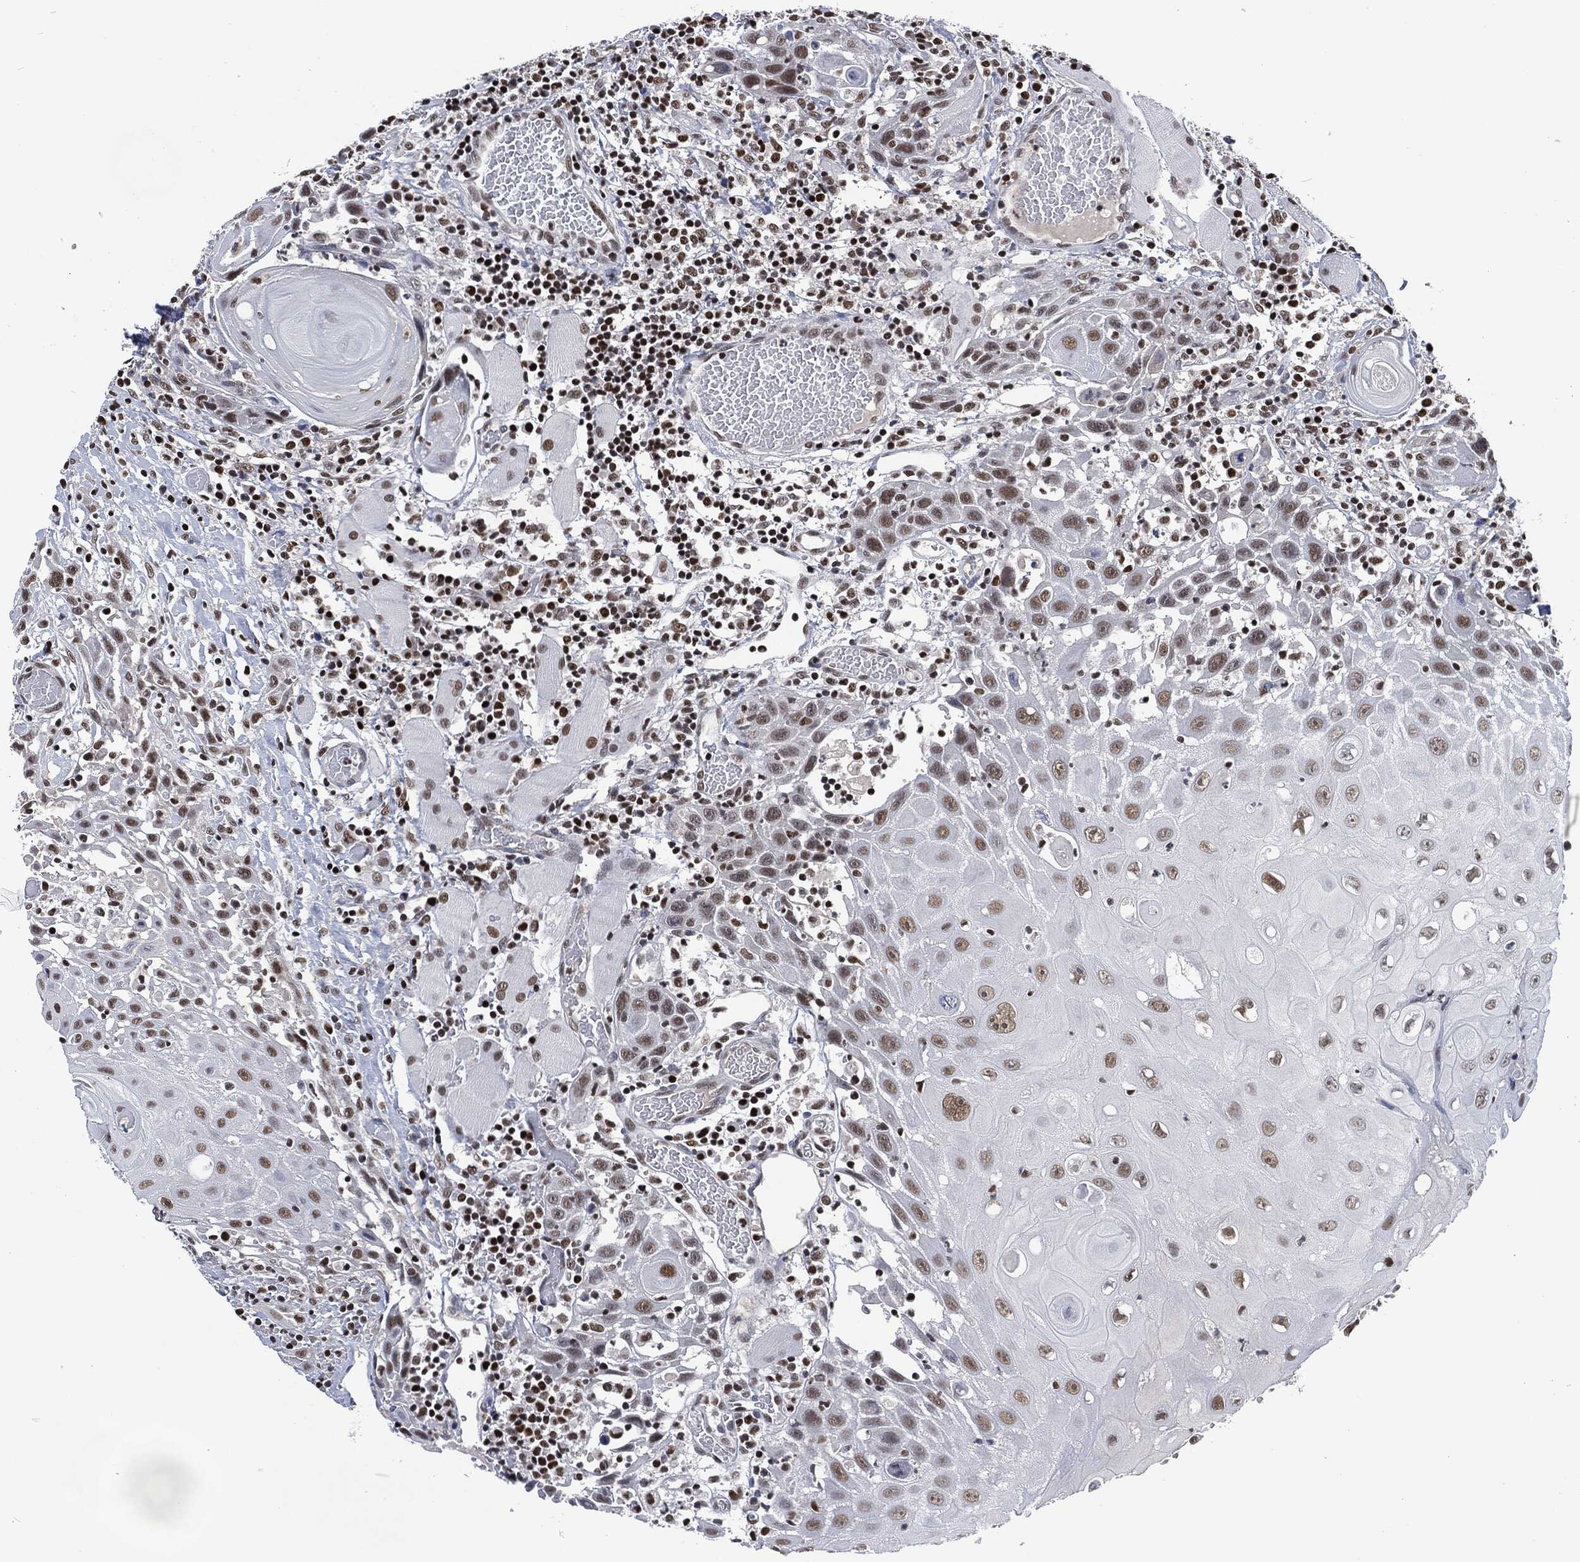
{"staining": {"intensity": "moderate", "quantity": "25%-75%", "location": "nuclear"}, "tissue": "head and neck cancer", "cell_type": "Tumor cells", "image_type": "cancer", "snomed": [{"axis": "morphology", "description": "Normal tissue, NOS"}, {"axis": "morphology", "description": "Squamous cell carcinoma, NOS"}, {"axis": "topography", "description": "Oral tissue"}, {"axis": "topography", "description": "Head-Neck"}], "caption": "IHC (DAB (3,3'-diaminobenzidine)) staining of human squamous cell carcinoma (head and neck) shows moderate nuclear protein positivity in about 25%-75% of tumor cells. Immunohistochemistry (ihc) stains the protein in brown and the nuclei are stained blue.", "gene": "DCPS", "patient": {"sex": "male", "age": 71}}